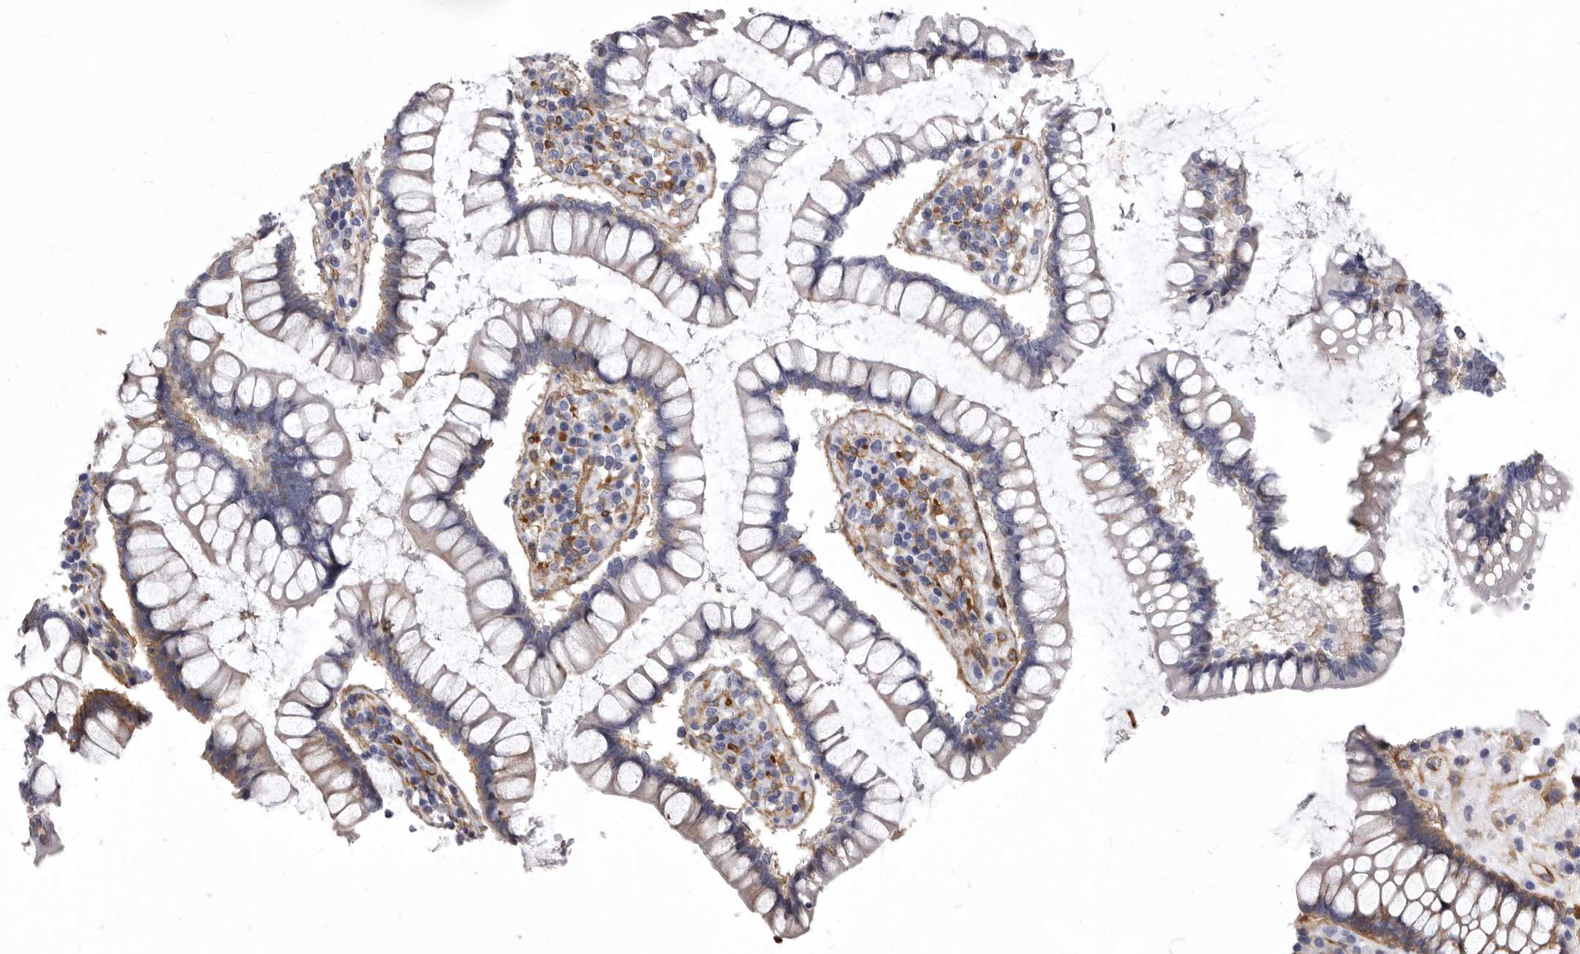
{"staining": {"intensity": "moderate", "quantity": ">75%", "location": "cytoplasmic/membranous"}, "tissue": "colon", "cell_type": "Endothelial cells", "image_type": "normal", "snomed": [{"axis": "morphology", "description": "Normal tissue, NOS"}, {"axis": "topography", "description": "Colon"}], "caption": "Immunohistochemical staining of benign human colon displays medium levels of moderate cytoplasmic/membranous positivity in about >75% of endothelial cells.", "gene": "ENAH", "patient": {"sex": "female", "age": 79}}